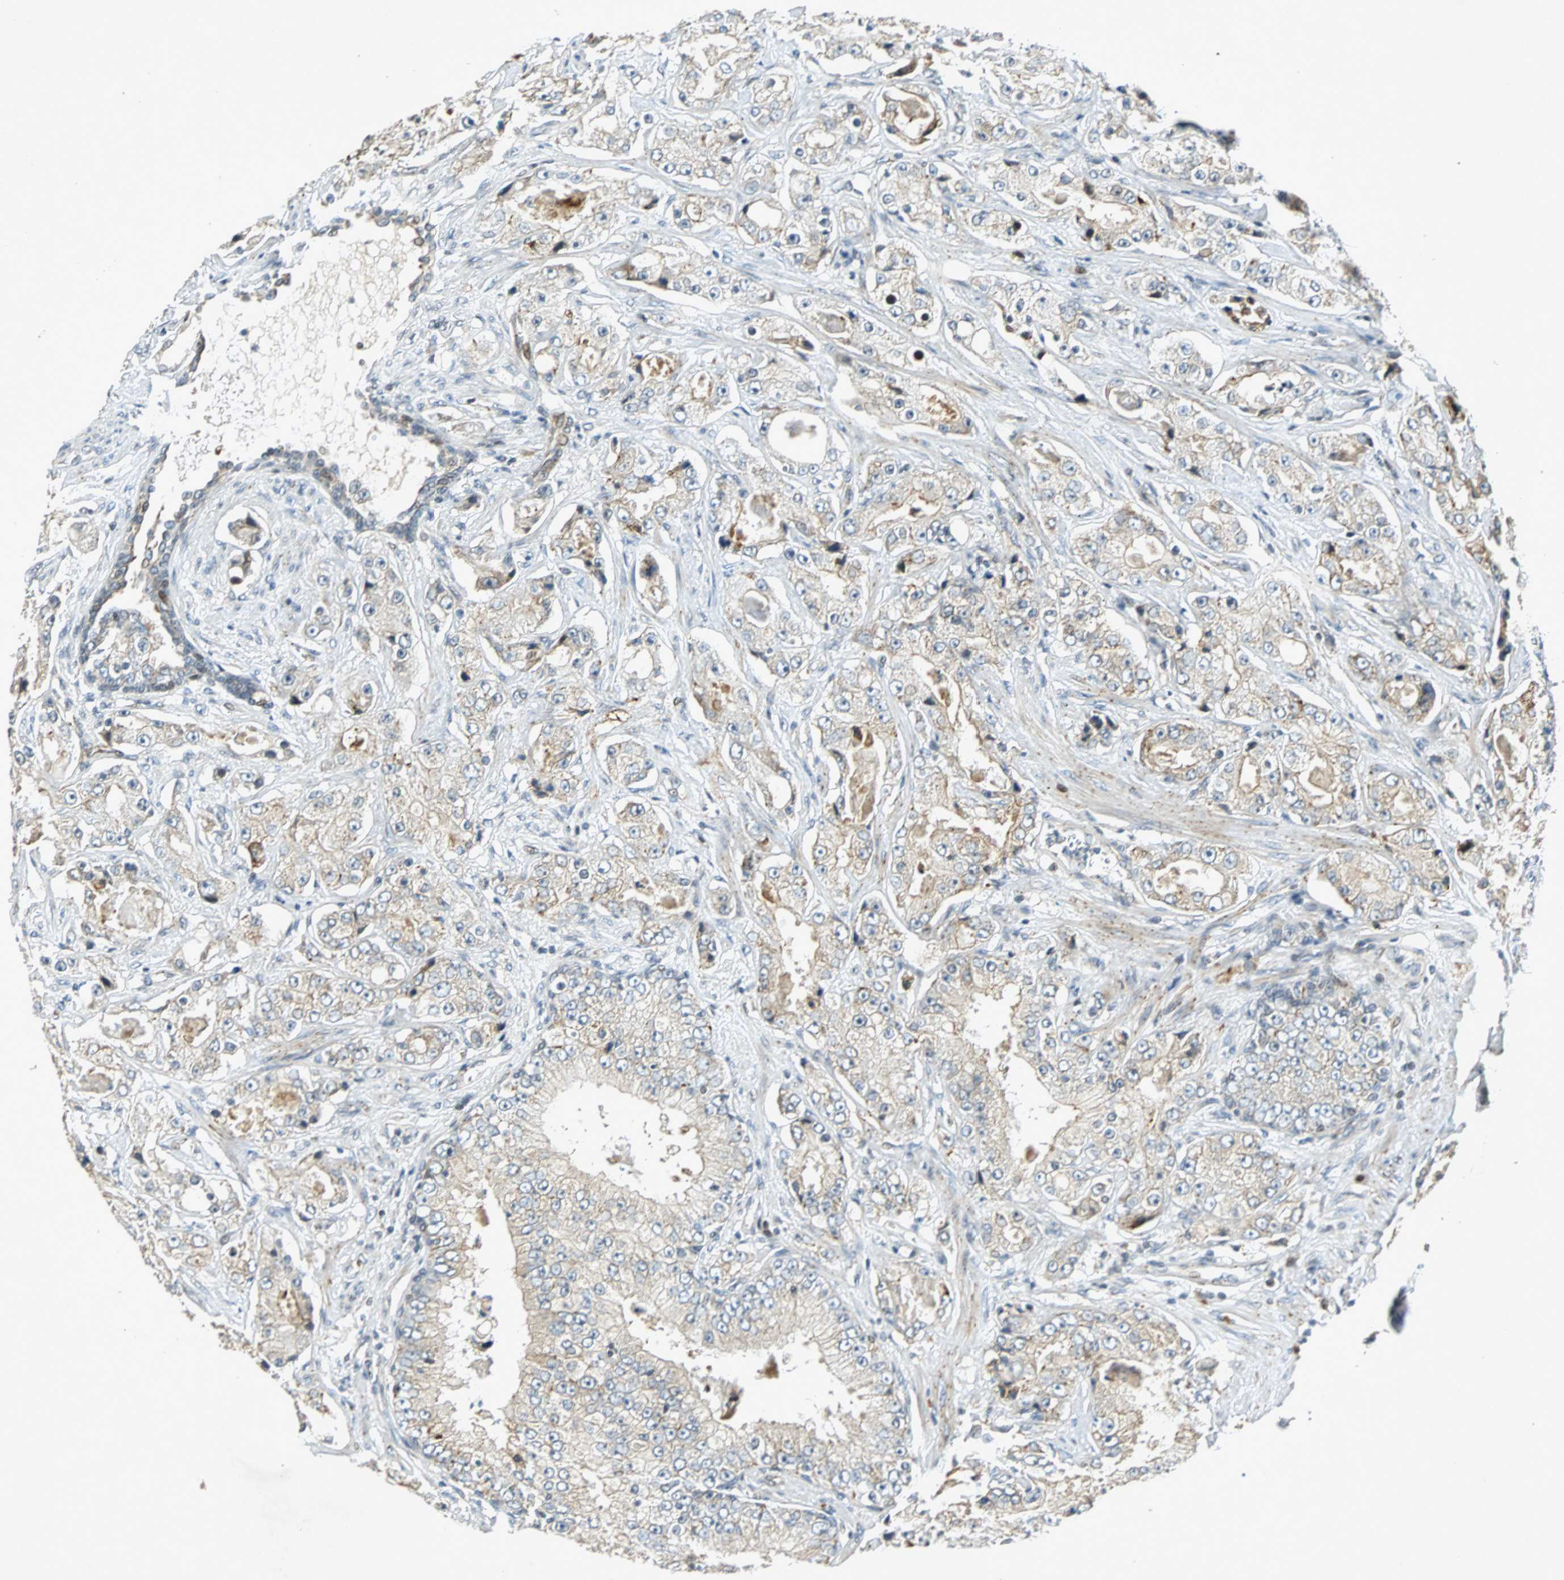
{"staining": {"intensity": "weak", "quantity": "25%-75%", "location": "cytoplasmic/membranous"}, "tissue": "prostate cancer", "cell_type": "Tumor cells", "image_type": "cancer", "snomed": [{"axis": "morphology", "description": "Adenocarcinoma, High grade"}, {"axis": "topography", "description": "Prostate"}], "caption": "A brown stain shows weak cytoplasmic/membranous expression of a protein in human prostate high-grade adenocarcinoma tumor cells.", "gene": "TUBA4A", "patient": {"sex": "male", "age": 73}}